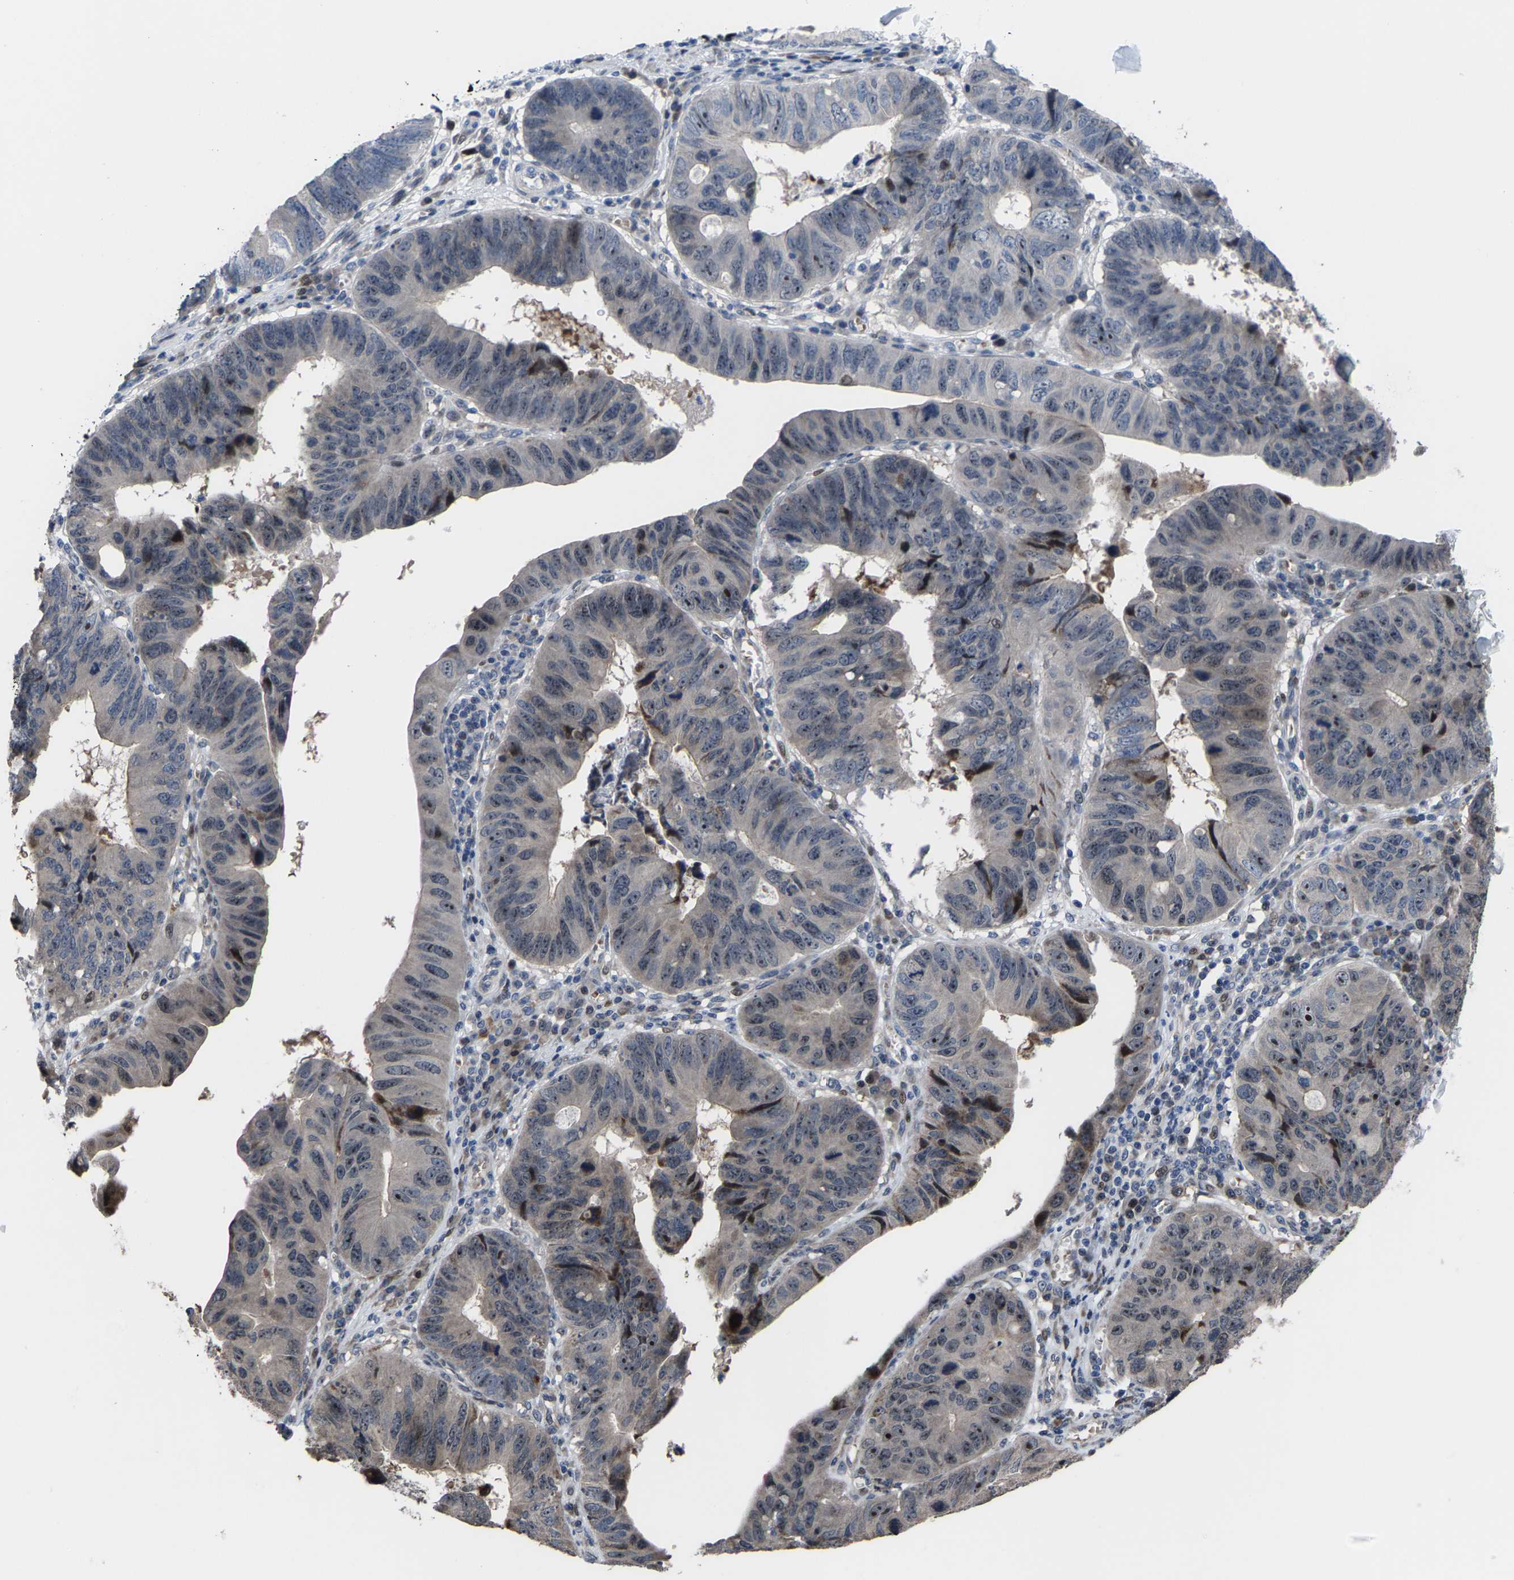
{"staining": {"intensity": "moderate", "quantity": "<25%", "location": "nuclear"}, "tissue": "stomach cancer", "cell_type": "Tumor cells", "image_type": "cancer", "snomed": [{"axis": "morphology", "description": "Adenocarcinoma, NOS"}, {"axis": "topography", "description": "Stomach"}], "caption": "Stomach cancer (adenocarcinoma) stained for a protein displays moderate nuclear positivity in tumor cells.", "gene": "HAUS6", "patient": {"sex": "male", "age": 59}}